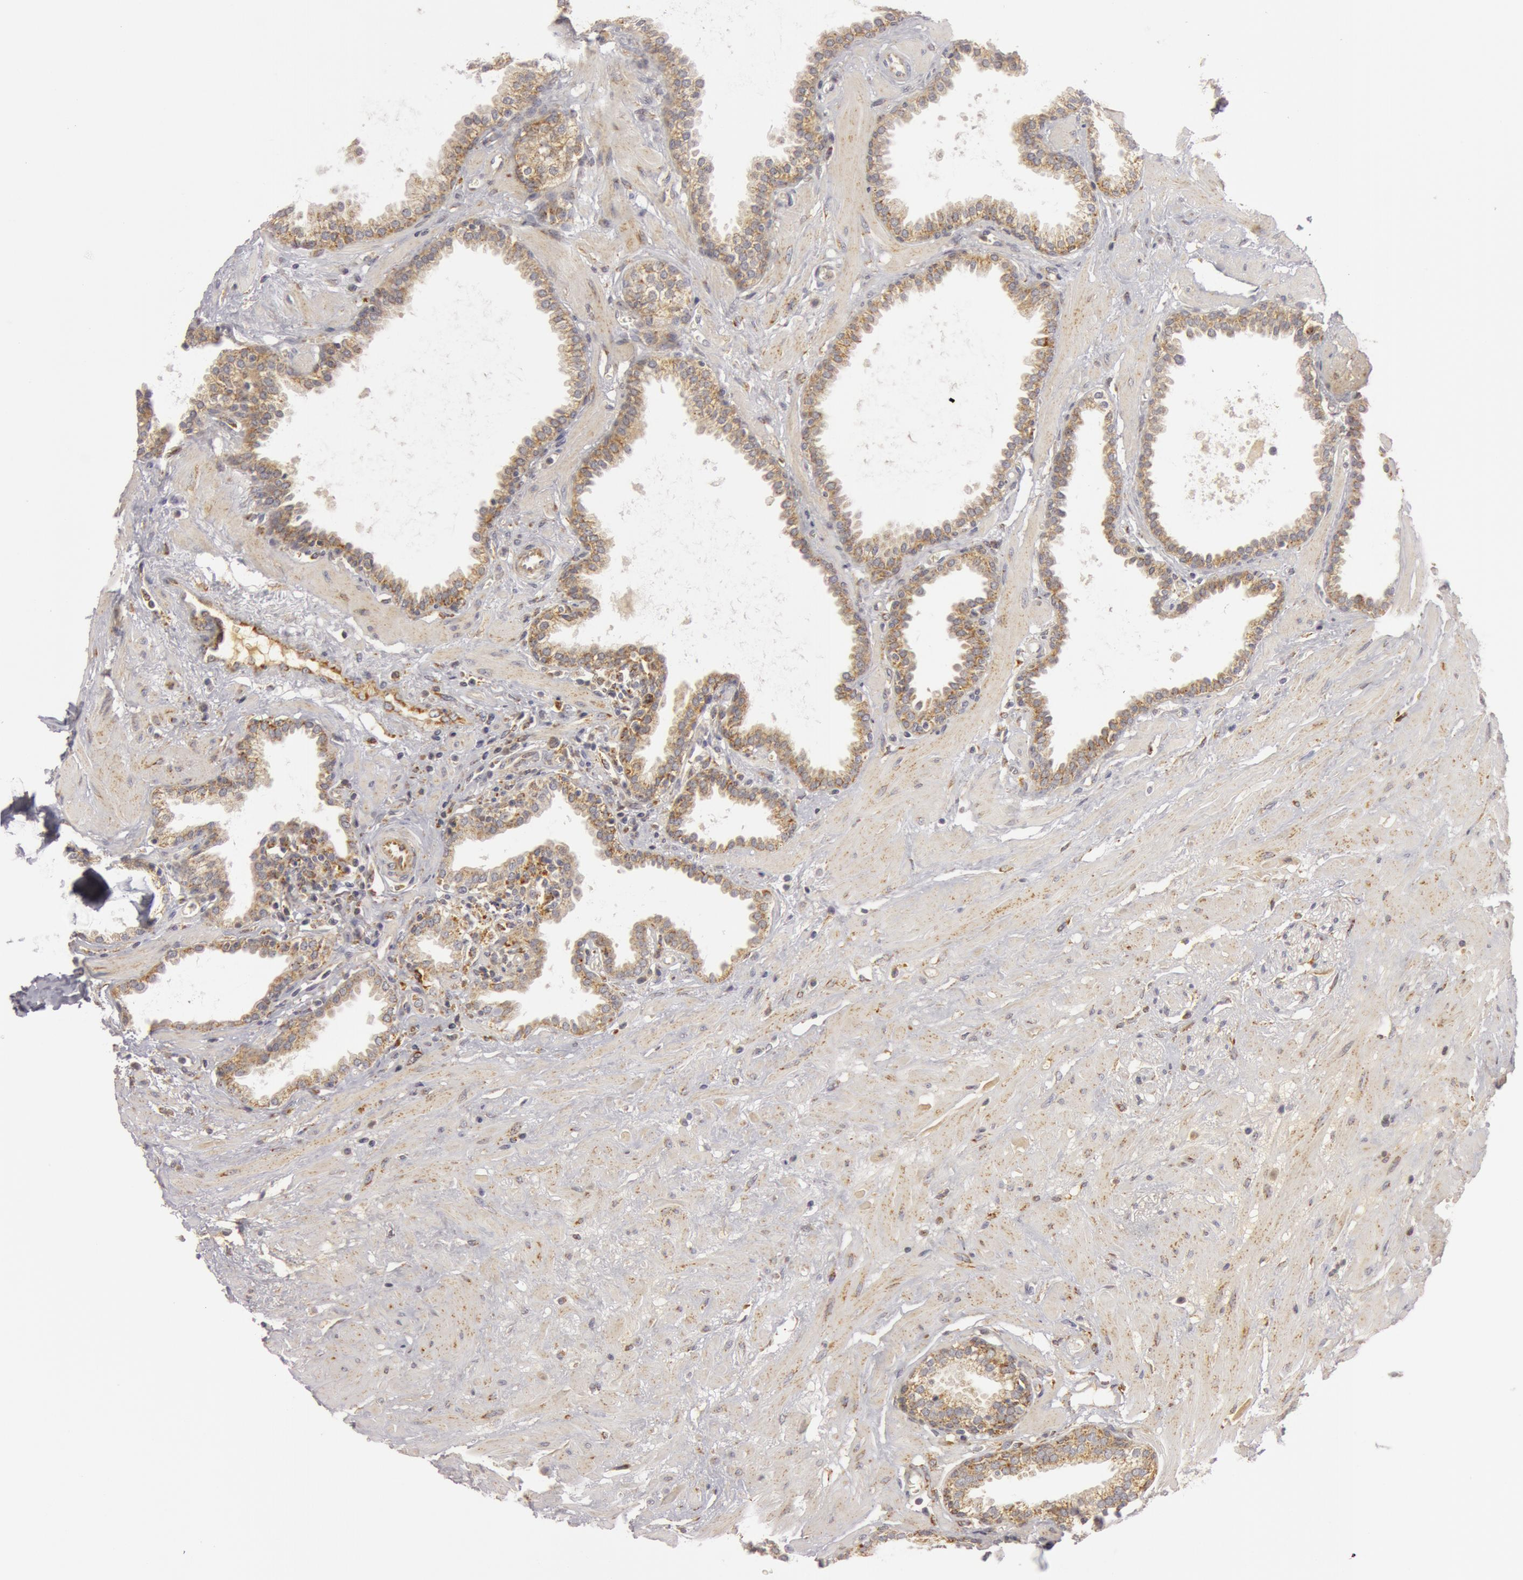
{"staining": {"intensity": "moderate", "quantity": ">75%", "location": "cytoplasmic/membranous"}, "tissue": "prostate", "cell_type": "Glandular cells", "image_type": "normal", "snomed": [{"axis": "morphology", "description": "Normal tissue, NOS"}, {"axis": "topography", "description": "Prostate"}], "caption": "About >75% of glandular cells in benign human prostate exhibit moderate cytoplasmic/membranous protein expression as visualized by brown immunohistochemical staining.", "gene": "C7", "patient": {"sex": "male", "age": 64}}